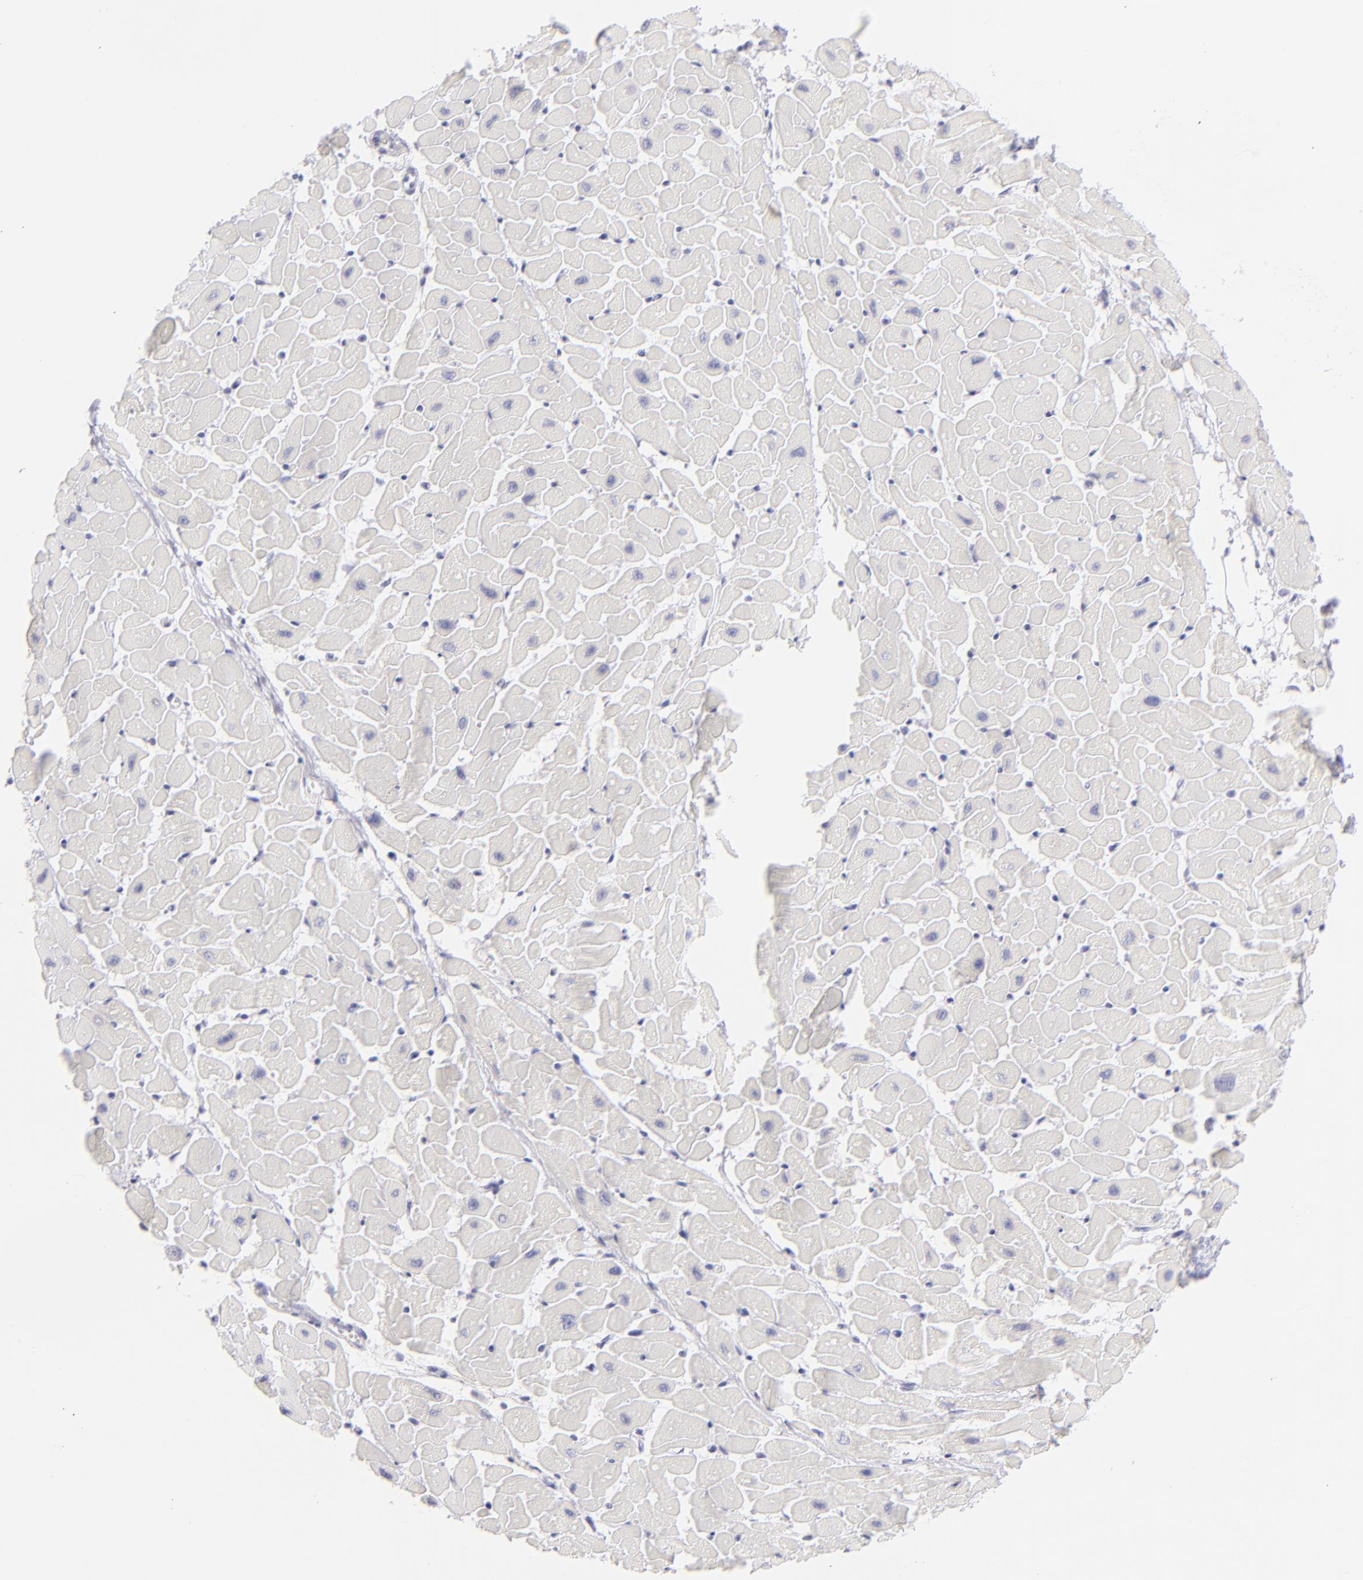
{"staining": {"intensity": "negative", "quantity": "none", "location": "none"}, "tissue": "heart muscle", "cell_type": "Cardiomyocytes", "image_type": "normal", "snomed": [{"axis": "morphology", "description": "Normal tissue, NOS"}, {"axis": "topography", "description": "Heart"}], "caption": "A micrograph of heart muscle stained for a protein shows no brown staining in cardiomyocytes. (Stains: DAB (3,3'-diaminobenzidine) IHC with hematoxylin counter stain, Microscopy: brightfield microscopy at high magnification).", "gene": "FCER2", "patient": {"sex": "female", "age": 19}}